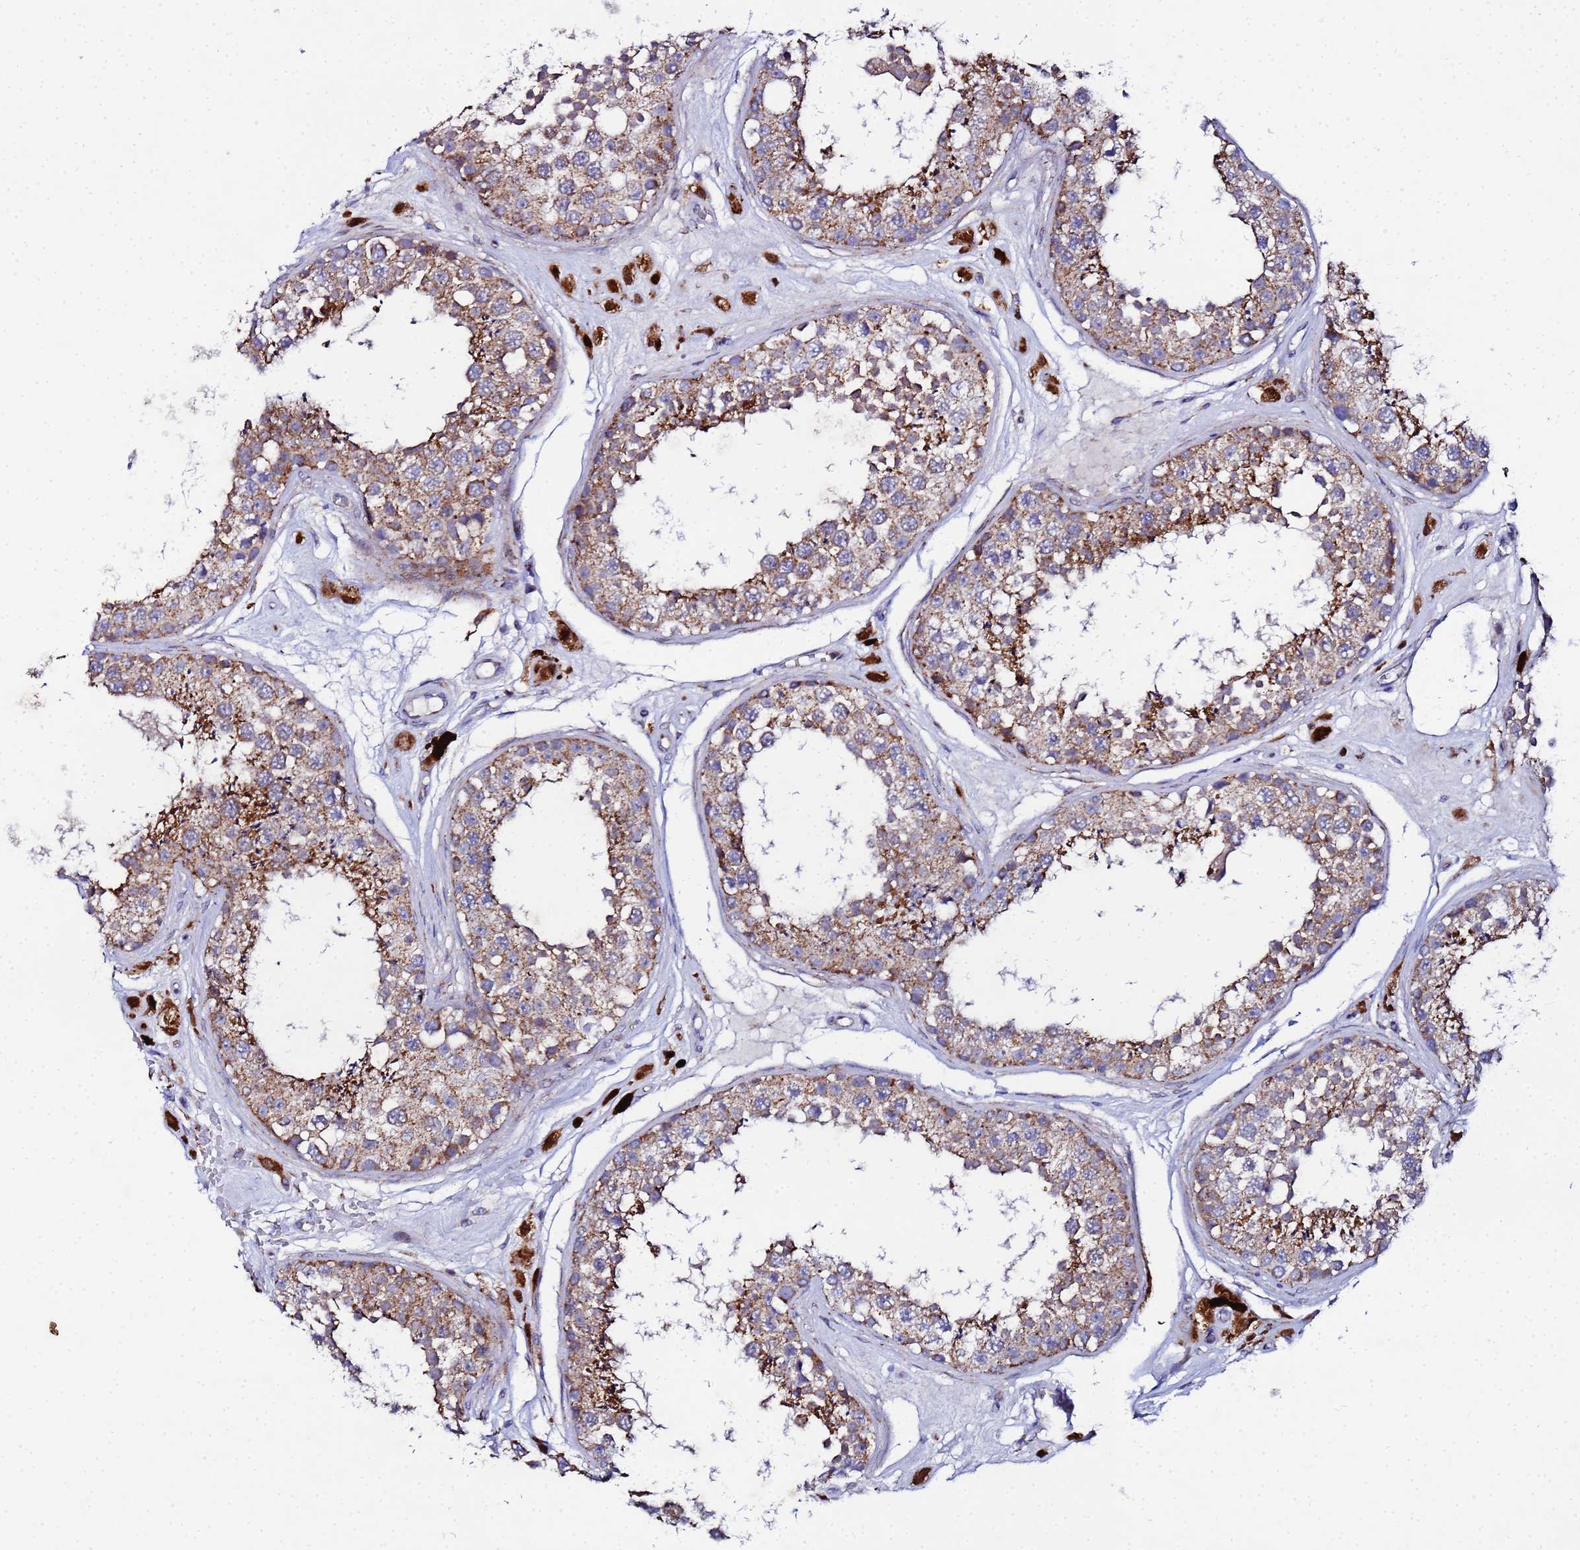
{"staining": {"intensity": "moderate", "quantity": ">75%", "location": "cytoplasmic/membranous"}, "tissue": "testis", "cell_type": "Cells in seminiferous ducts", "image_type": "normal", "snomed": [{"axis": "morphology", "description": "Normal tissue, NOS"}, {"axis": "topography", "description": "Testis"}], "caption": "A photomicrograph of human testis stained for a protein shows moderate cytoplasmic/membranous brown staining in cells in seminiferous ducts.", "gene": "FAHD2A", "patient": {"sex": "male", "age": 25}}